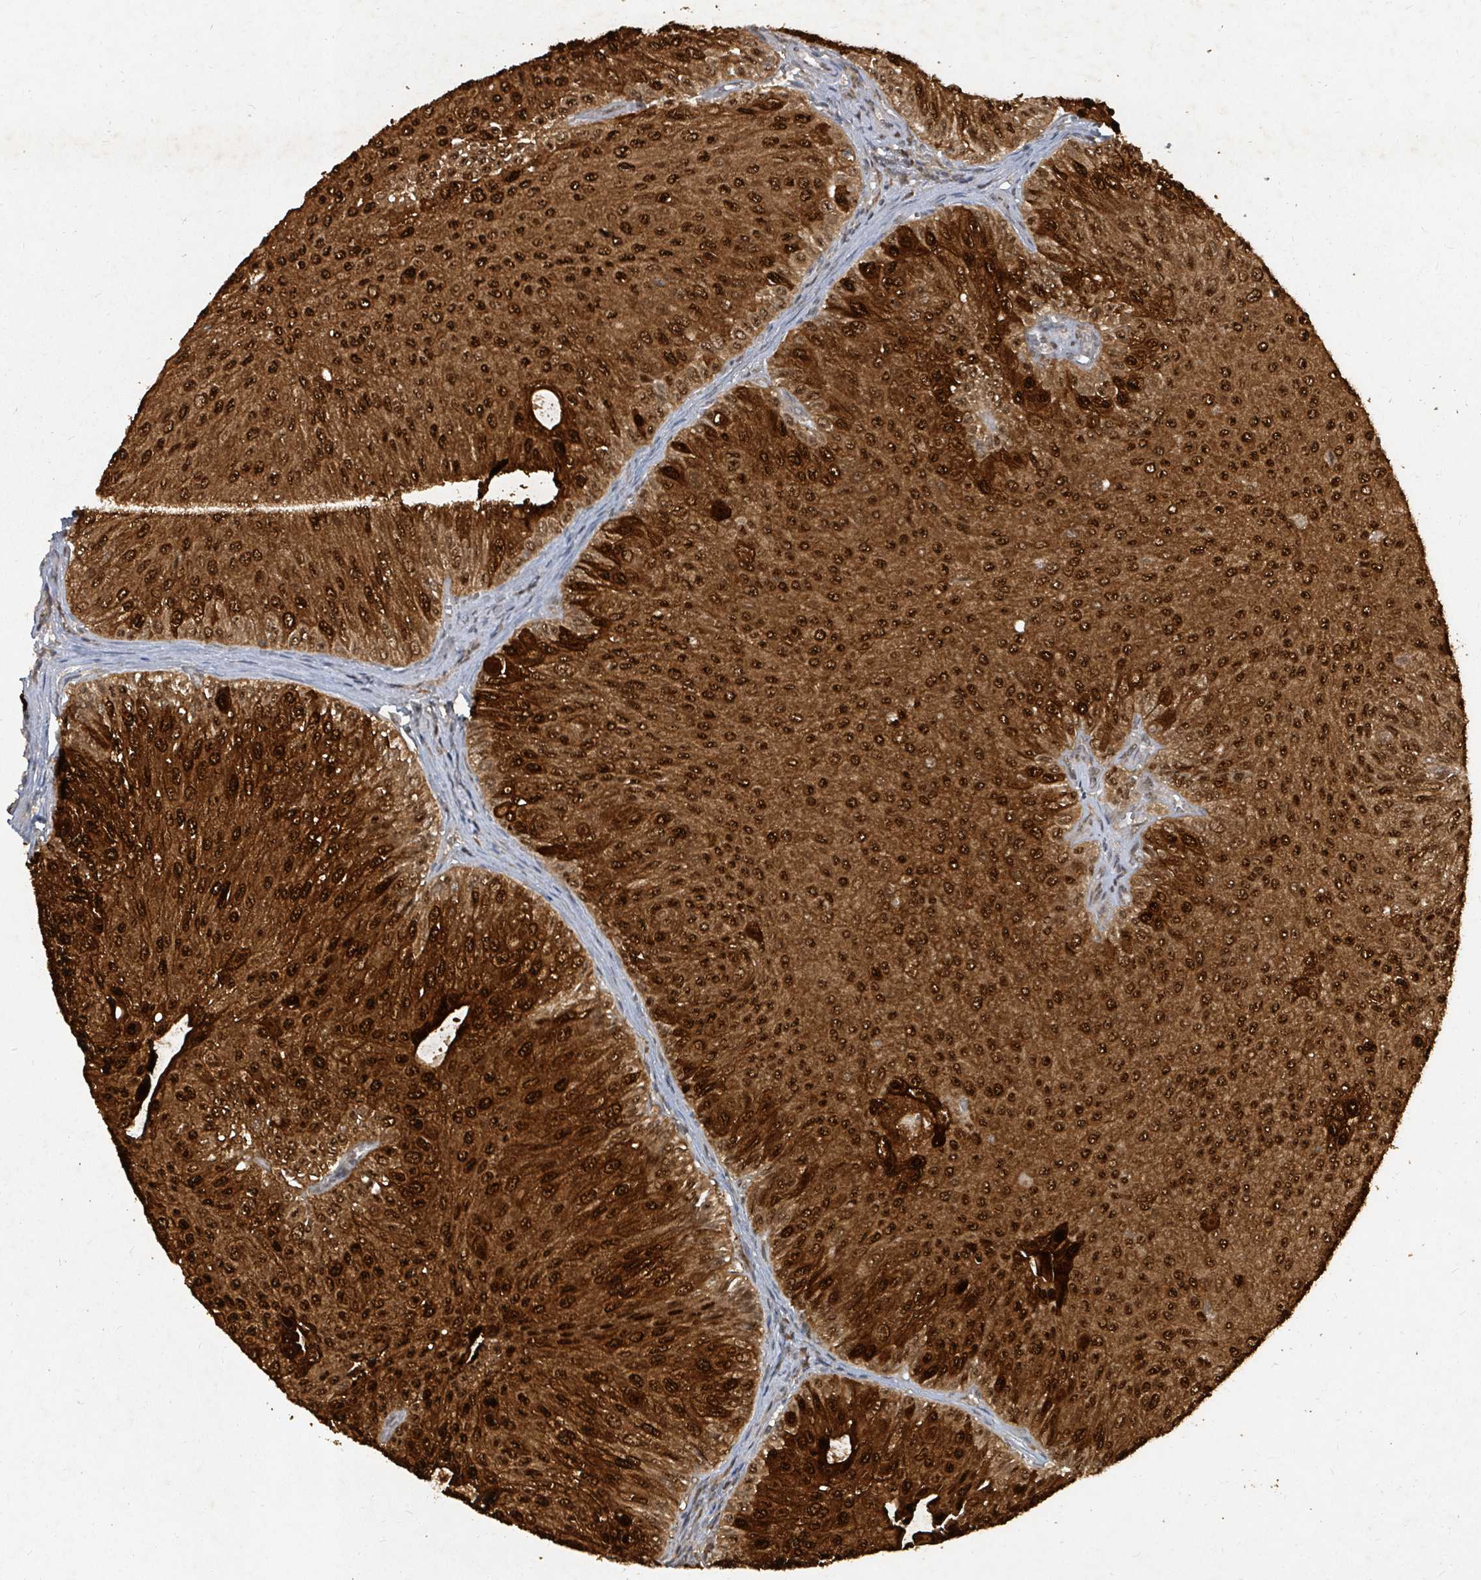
{"staining": {"intensity": "strong", "quantity": ">75%", "location": "cytoplasmic/membranous,nuclear"}, "tissue": "urothelial cancer", "cell_type": "Tumor cells", "image_type": "cancer", "snomed": [{"axis": "morphology", "description": "Urothelial carcinoma, NOS"}, {"axis": "topography", "description": "Urinary bladder"}], "caption": "There is high levels of strong cytoplasmic/membranous and nuclear expression in tumor cells of transitional cell carcinoma, as demonstrated by immunohistochemical staining (brown color).", "gene": "KDM4E", "patient": {"sex": "male", "age": 59}}